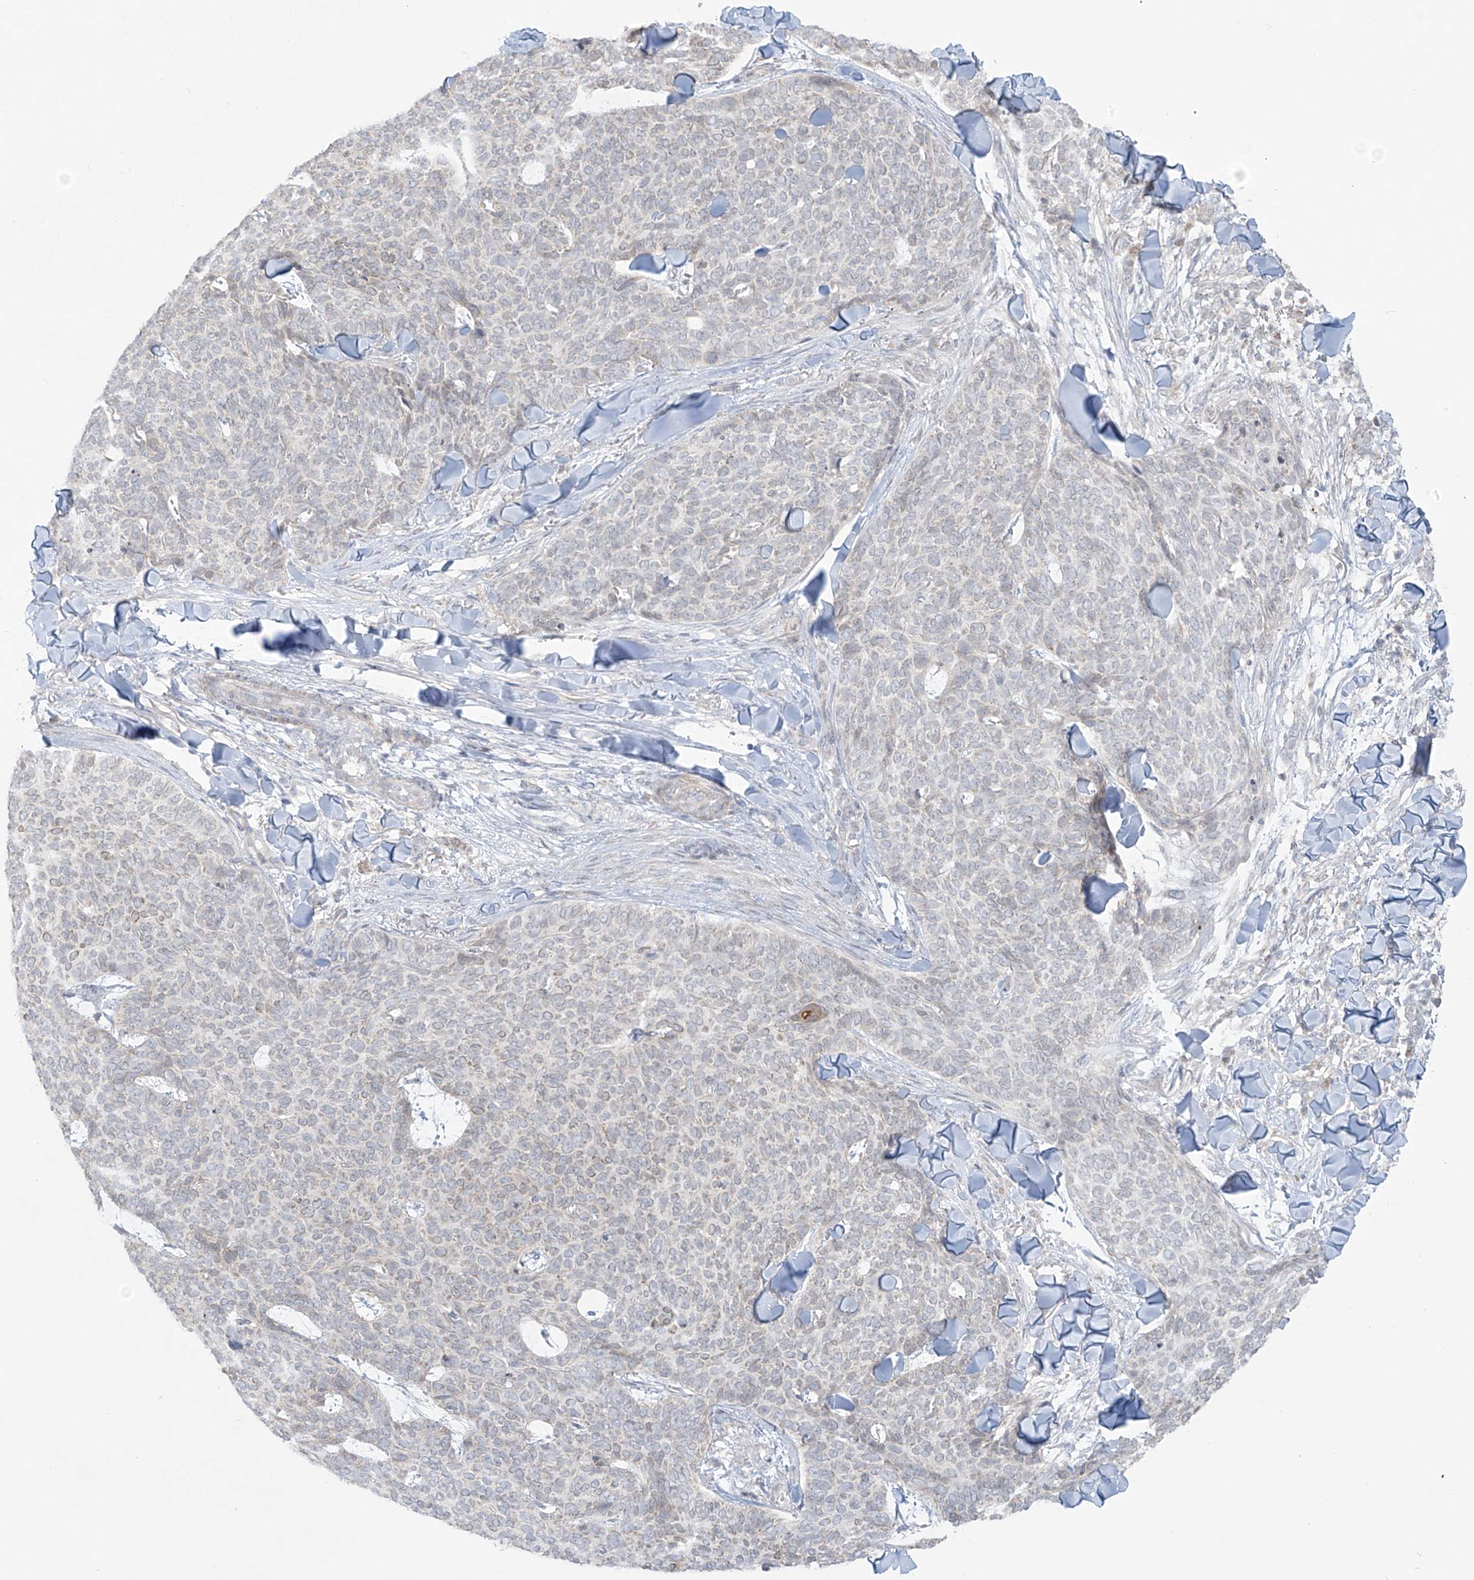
{"staining": {"intensity": "negative", "quantity": "none", "location": "none"}, "tissue": "skin cancer", "cell_type": "Tumor cells", "image_type": "cancer", "snomed": [{"axis": "morphology", "description": "Normal tissue, NOS"}, {"axis": "morphology", "description": "Basal cell carcinoma"}, {"axis": "topography", "description": "Skin"}], "caption": "A micrograph of skin cancer (basal cell carcinoma) stained for a protein displays no brown staining in tumor cells.", "gene": "HDDC2", "patient": {"sex": "male", "age": 50}}